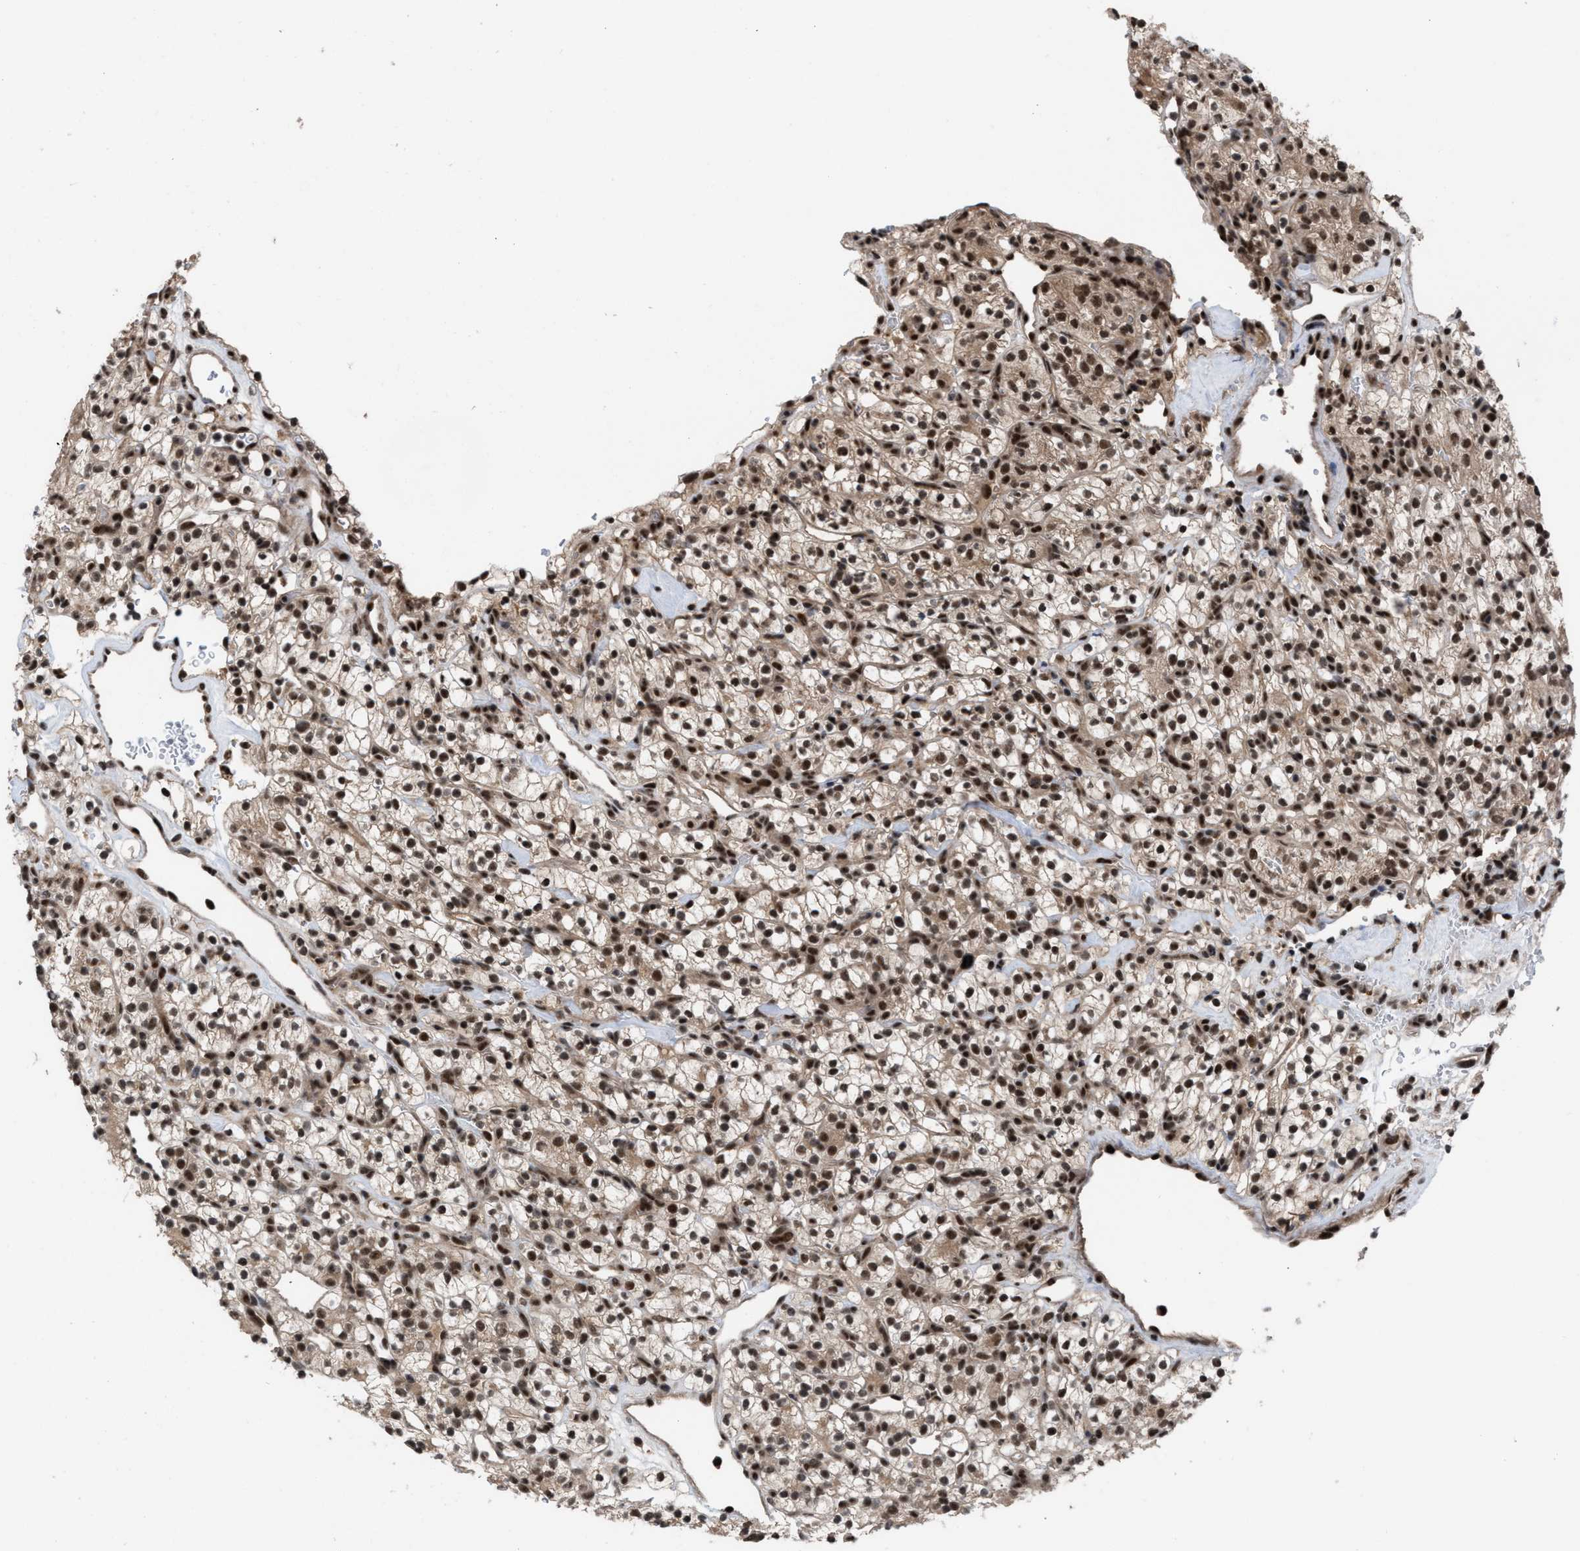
{"staining": {"intensity": "moderate", "quantity": ">75%", "location": "cytoplasmic/membranous,nuclear"}, "tissue": "renal cancer", "cell_type": "Tumor cells", "image_type": "cancer", "snomed": [{"axis": "morphology", "description": "Adenocarcinoma, NOS"}, {"axis": "topography", "description": "Kidney"}], "caption": "This photomicrograph displays renal cancer stained with IHC to label a protein in brown. The cytoplasmic/membranous and nuclear of tumor cells show moderate positivity for the protein. Nuclei are counter-stained blue.", "gene": "PRPF4", "patient": {"sex": "female", "age": 57}}